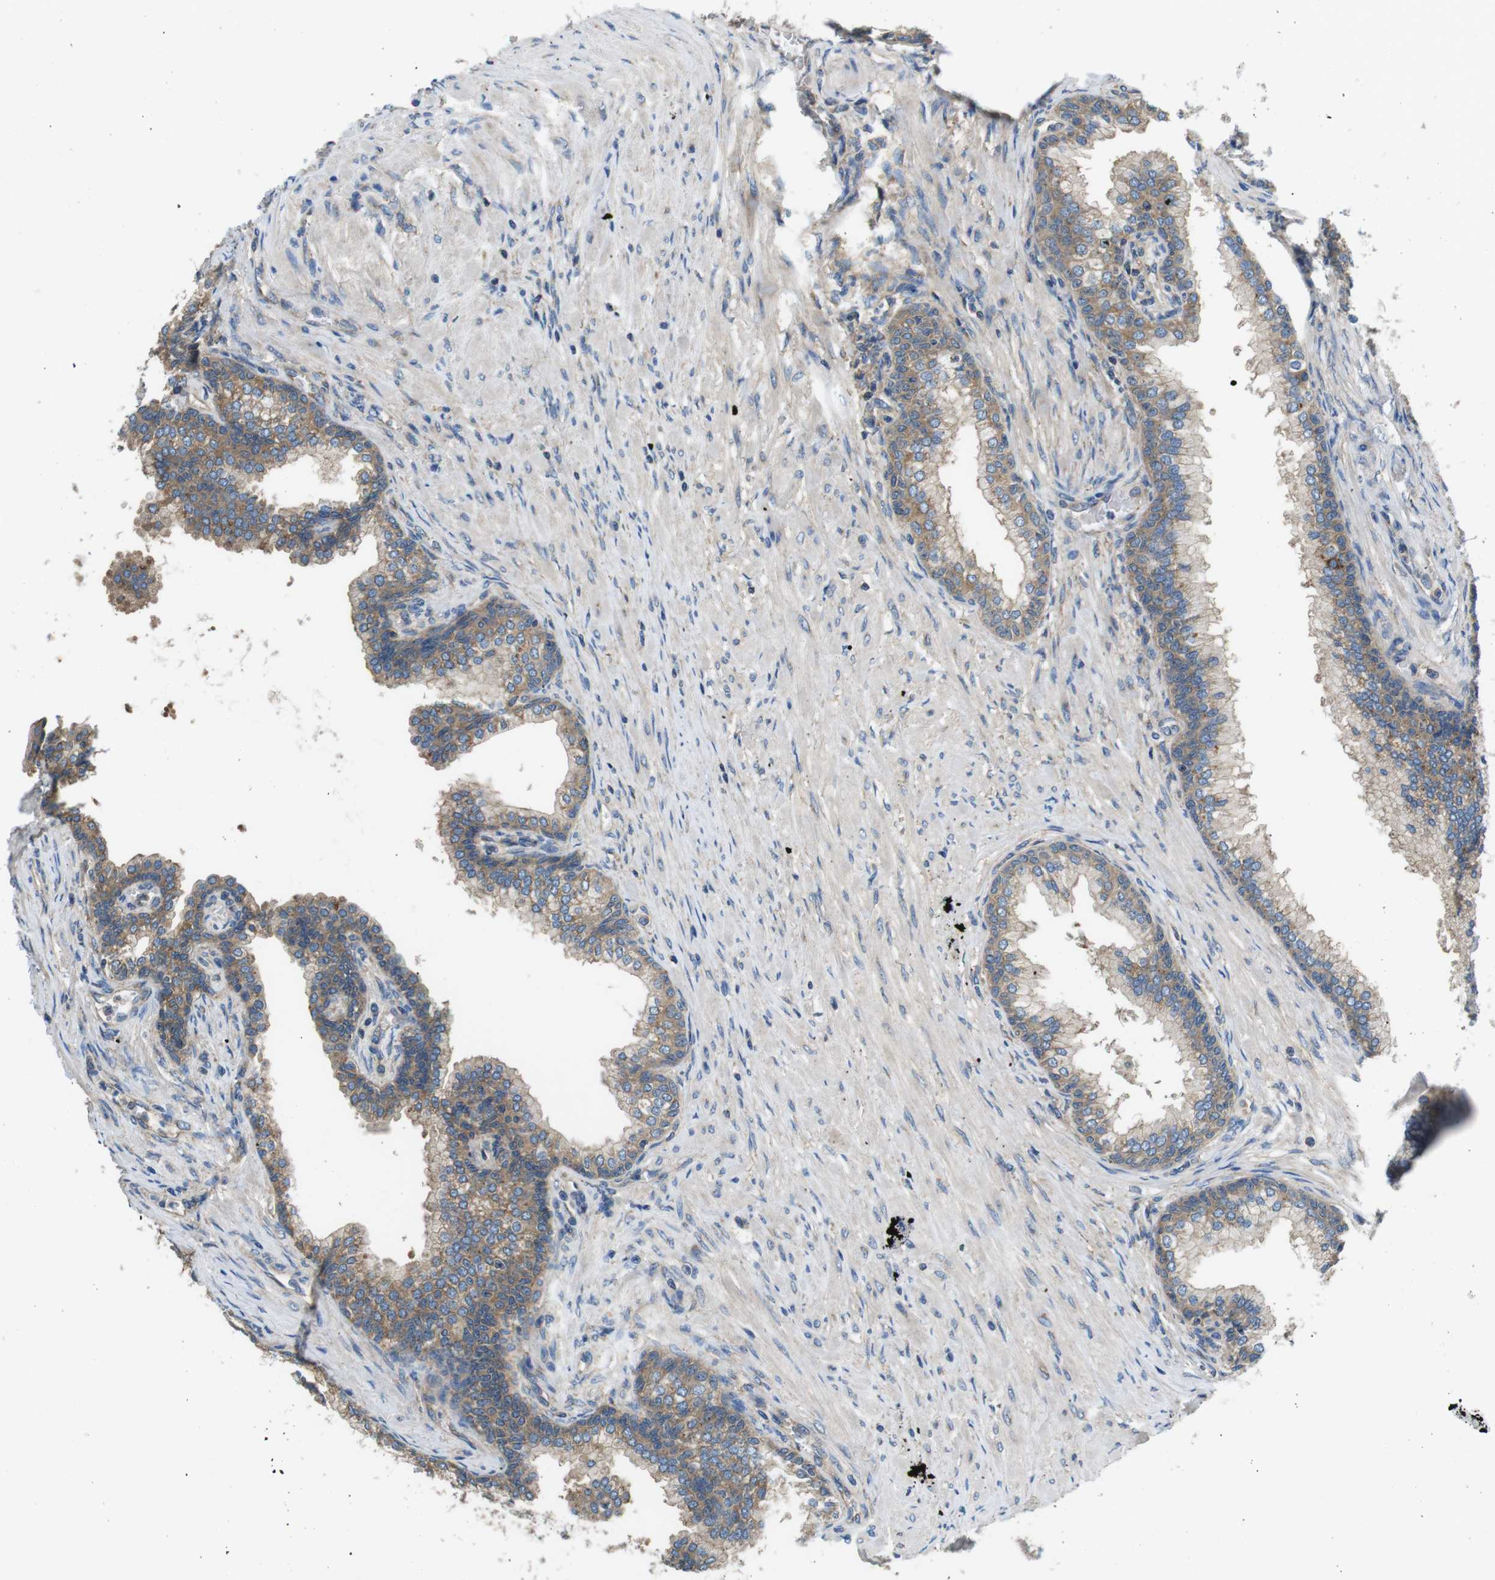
{"staining": {"intensity": "moderate", "quantity": ">75%", "location": "cytoplasmic/membranous"}, "tissue": "prostate", "cell_type": "Glandular cells", "image_type": "normal", "snomed": [{"axis": "morphology", "description": "Normal tissue, NOS"}, {"axis": "morphology", "description": "Urothelial carcinoma, Low grade"}, {"axis": "topography", "description": "Urinary bladder"}, {"axis": "topography", "description": "Prostate"}], "caption": "Immunohistochemistry (DAB) staining of benign human prostate exhibits moderate cytoplasmic/membranous protein expression in about >75% of glandular cells. Immunohistochemistry (ihc) stains the protein in brown and the nuclei are stained blue.", "gene": "DENND4C", "patient": {"sex": "male", "age": 60}}